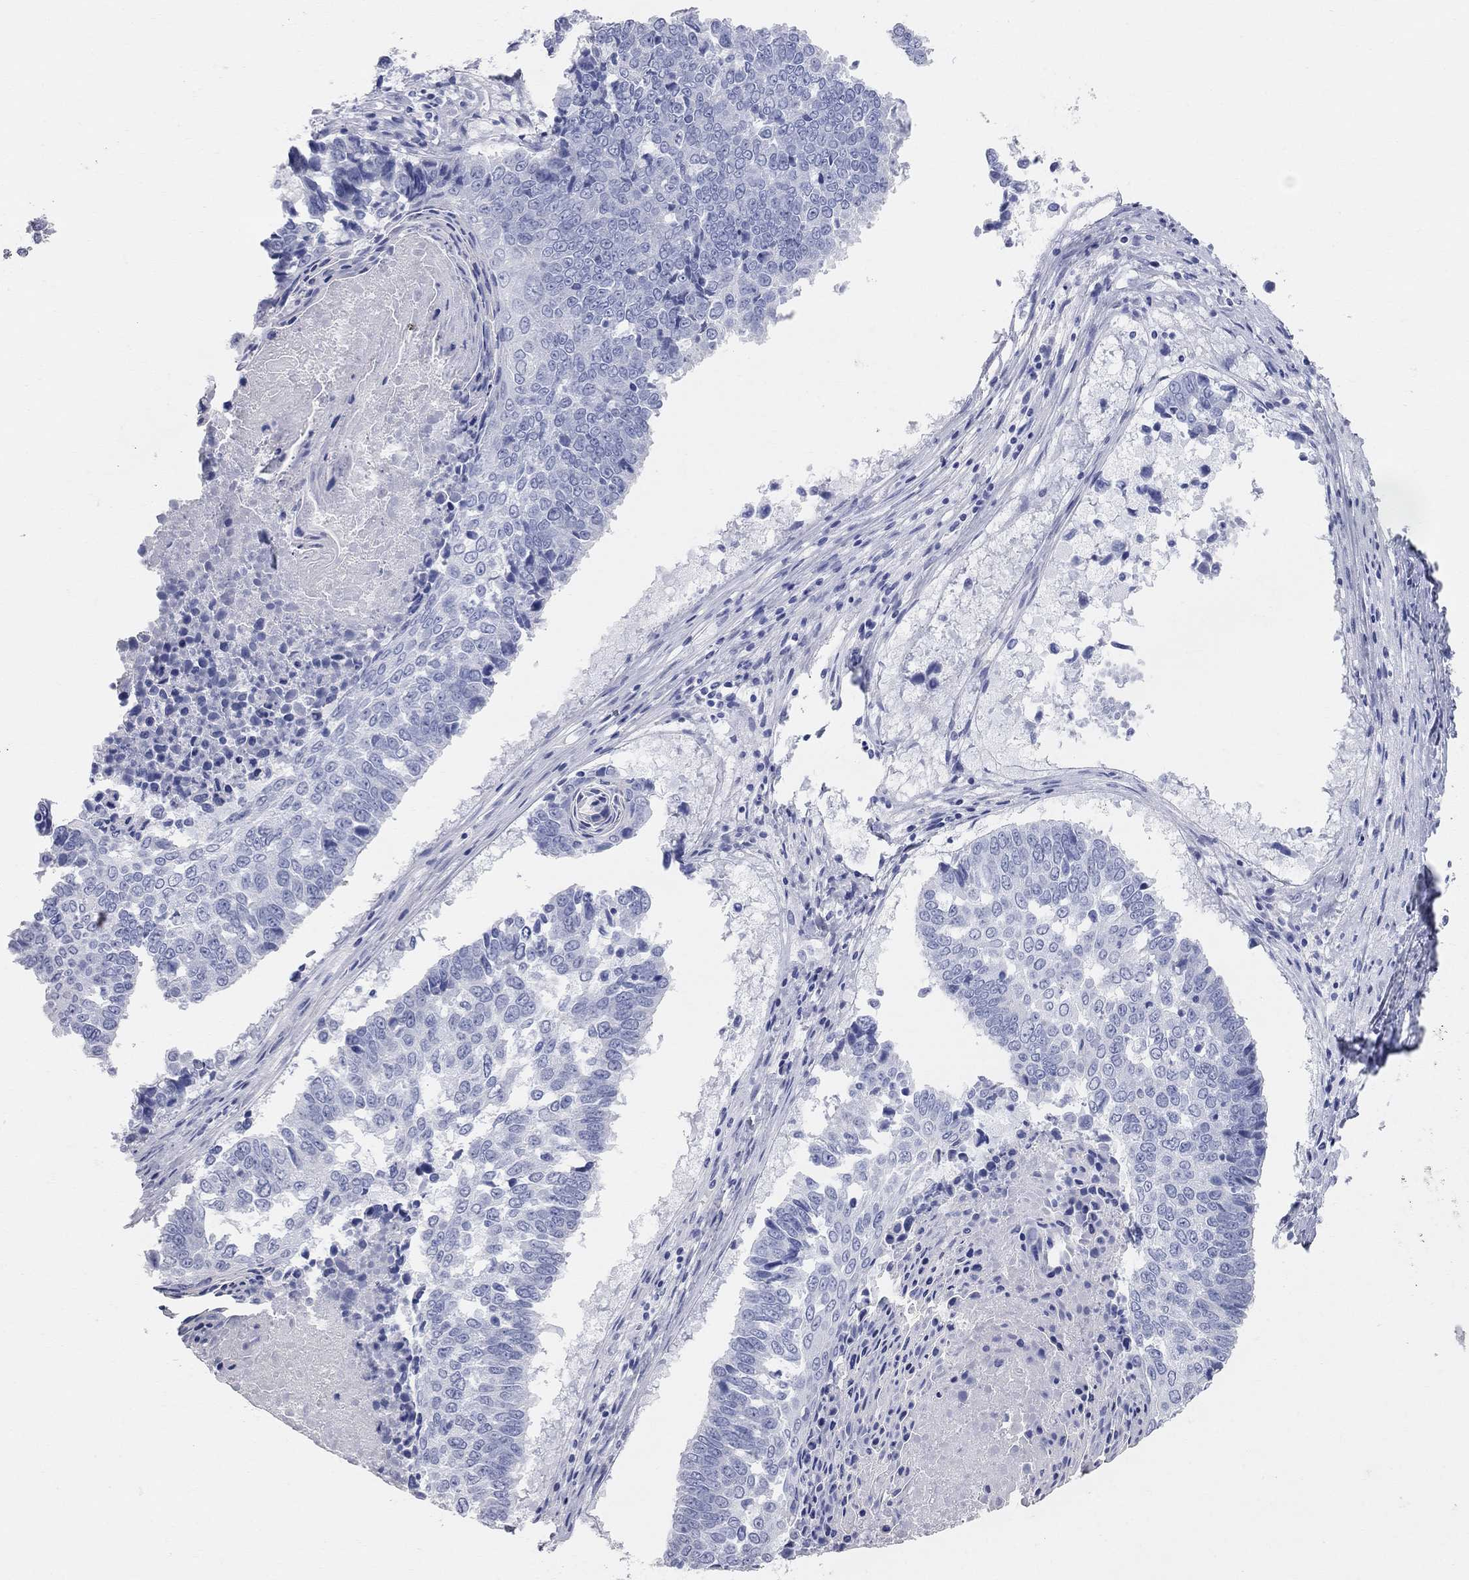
{"staining": {"intensity": "negative", "quantity": "none", "location": "none"}, "tissue": "lung cancer", "cell_type": "Tumor cells", "image_type": "cancer", "snomed": [{"axis": "morphology", "description": "Squamous cell carcinoma, NOS"}, {"axis": "topography", "description": "Lung"}], "caption": "Lung cancer (squamous cell carcinoma) was stained to show a protein in brown. There is no significant positivity in tumor cells.", "gene": "AOX1", "patient": {"sex": "male", "age": 73}}